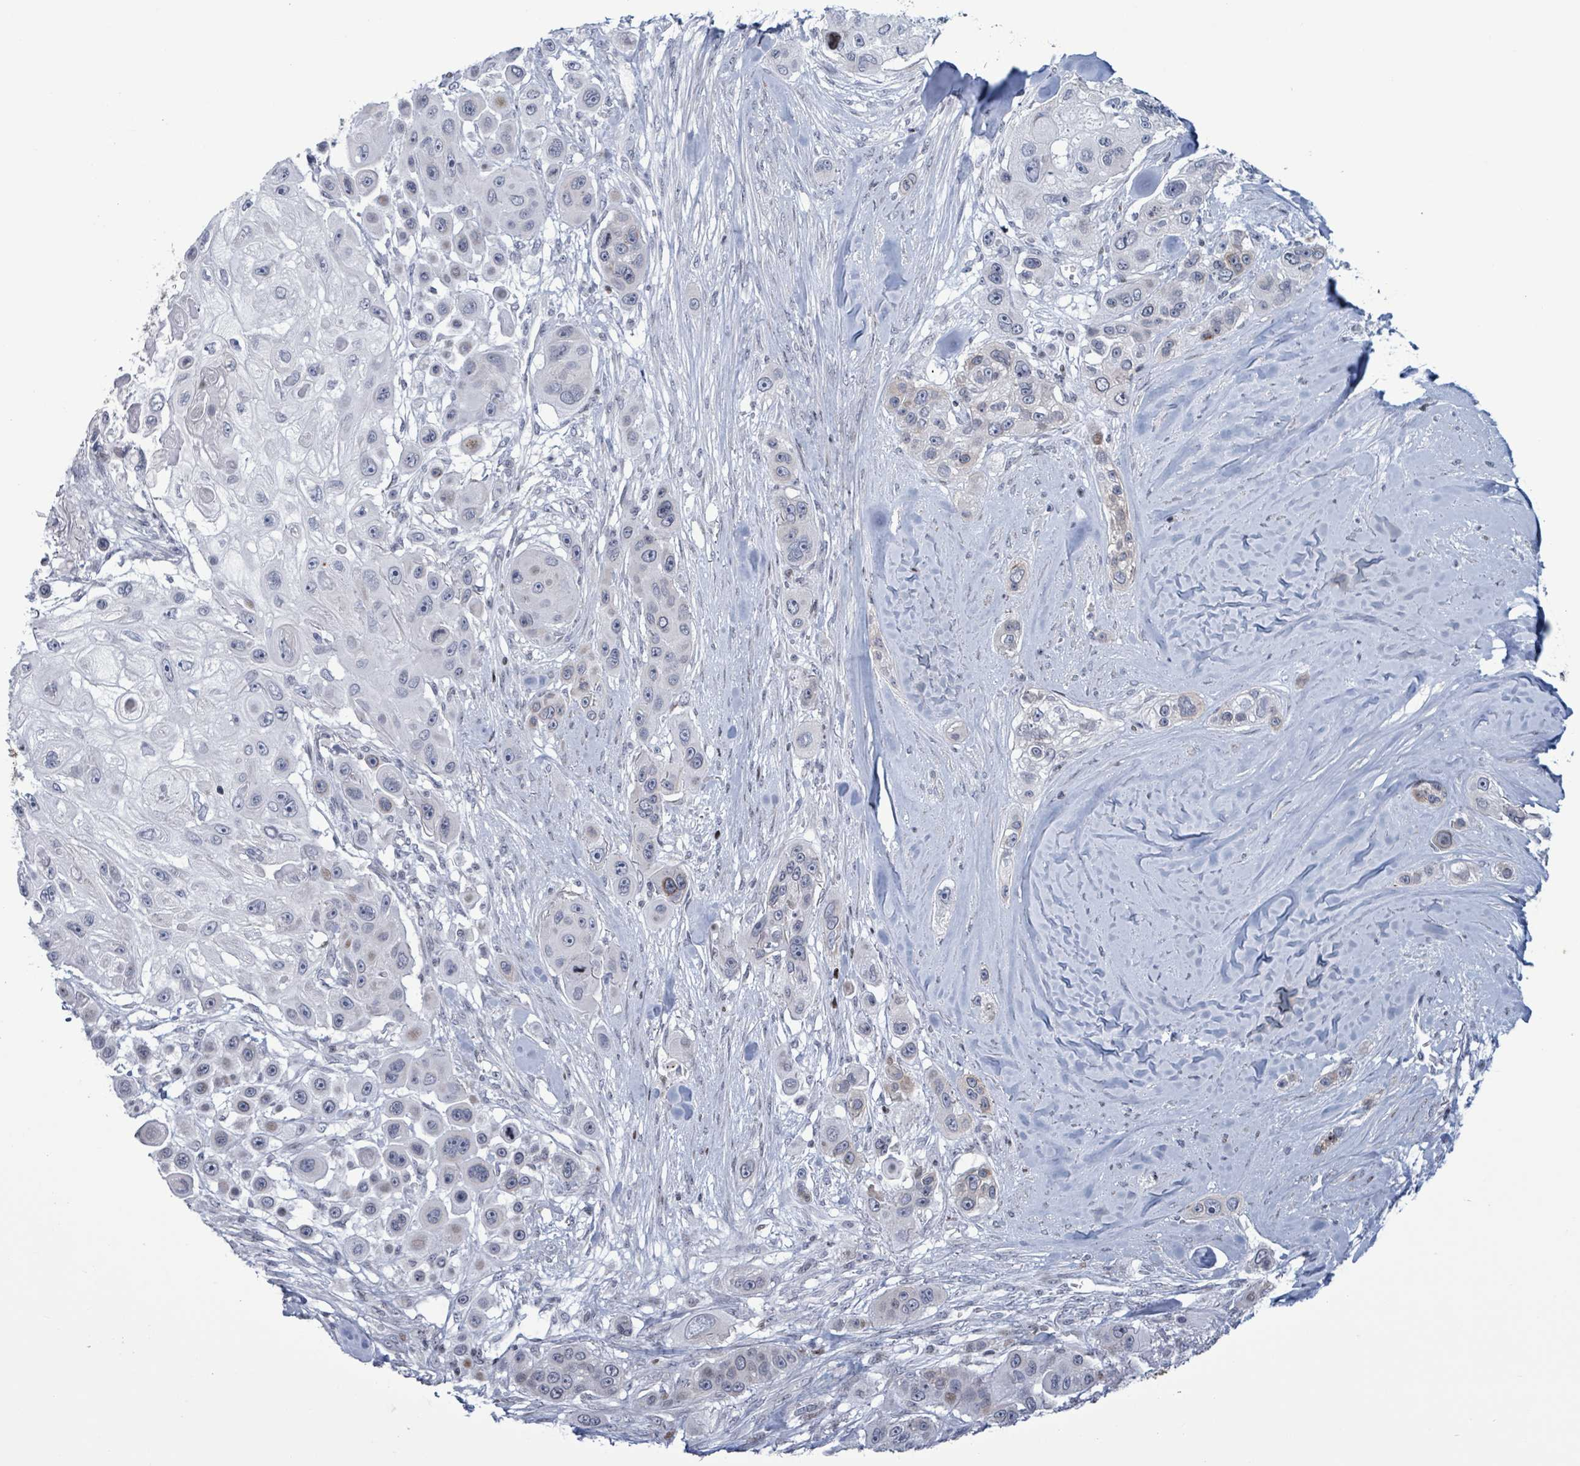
{"staining": {"intensity": "negative", "quantity": "none", "location": "none"}, "tissue": "skin cancer", "cell_type": "Tumor cells", "image_type": "cancer", "snomed": [{"axis": "morphology", "description": "Squamous cell carcinoma, NOS"}, {"axis": "topography", "description": "Skin"}], "caption": "The histopathology image demonstrates no staining of tumor cells in squamous cell carcinoma (skin).", "gene": "FNDC4", "patient": {"sex": "male", "age": 67}}